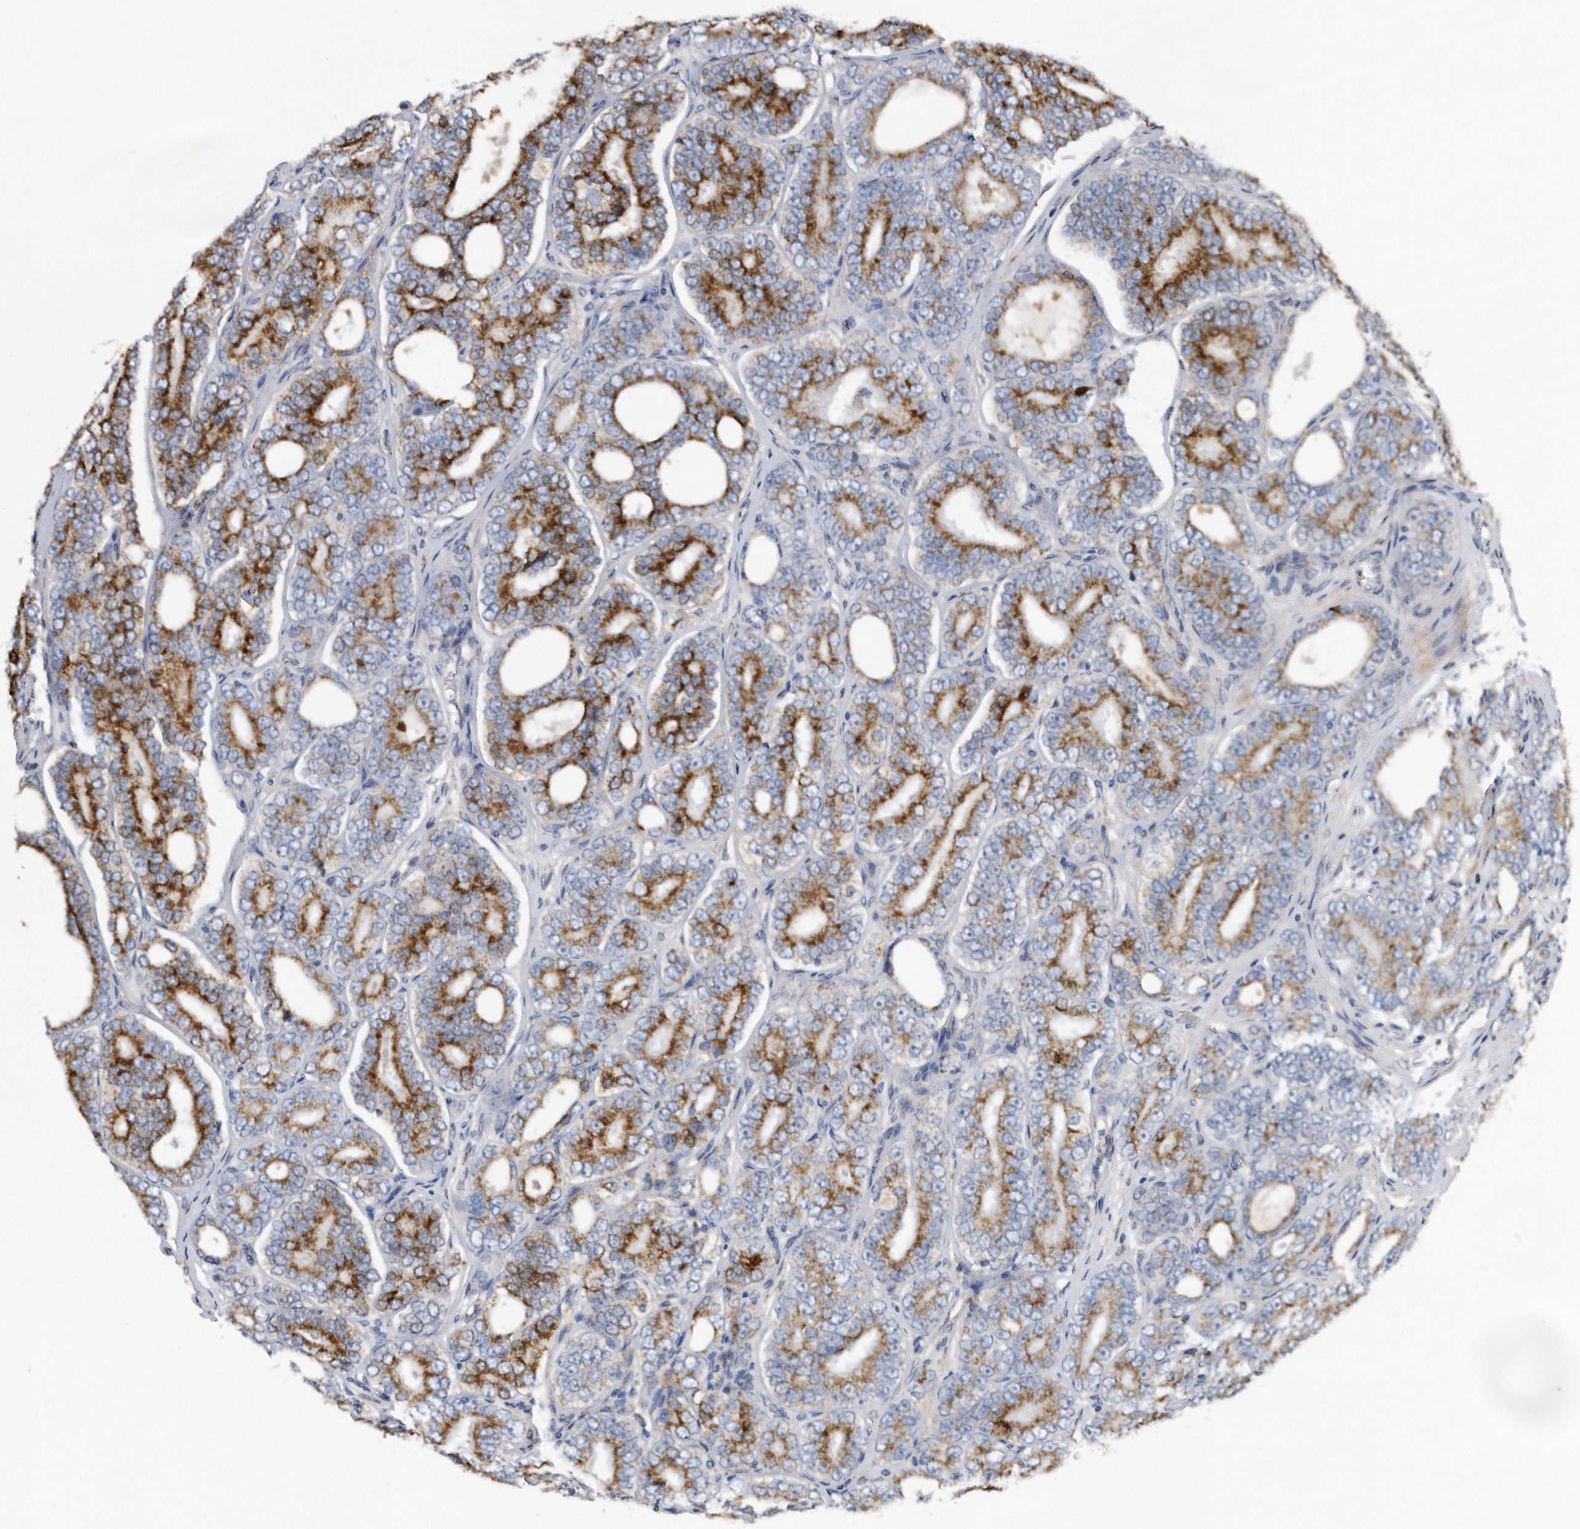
{"staining": {"intensity": "strong", "quantity": ">75%", "location": "cytoplasmic/membranous"}, "tissue": "prostate cancer", "cell_type": "Tumor cells", "image_type": "cancer", "snomed": [{"axis": "morphology", "description": "Adenocarcinoma, High grade"}, {"axis": "topography", "description": "Prostate"}], "caption": "A high-resolution histopathology image shows immunohistochemistry (IHC) staining of prostate cancer (adenocarcinoma (high-grade)), which demonstrates strong cytoplasmic/membranous positivity in approximately >75% of tumor cells.", "gene": "CRISPLD2", "patient": {"sex": "male", "age": 56}}